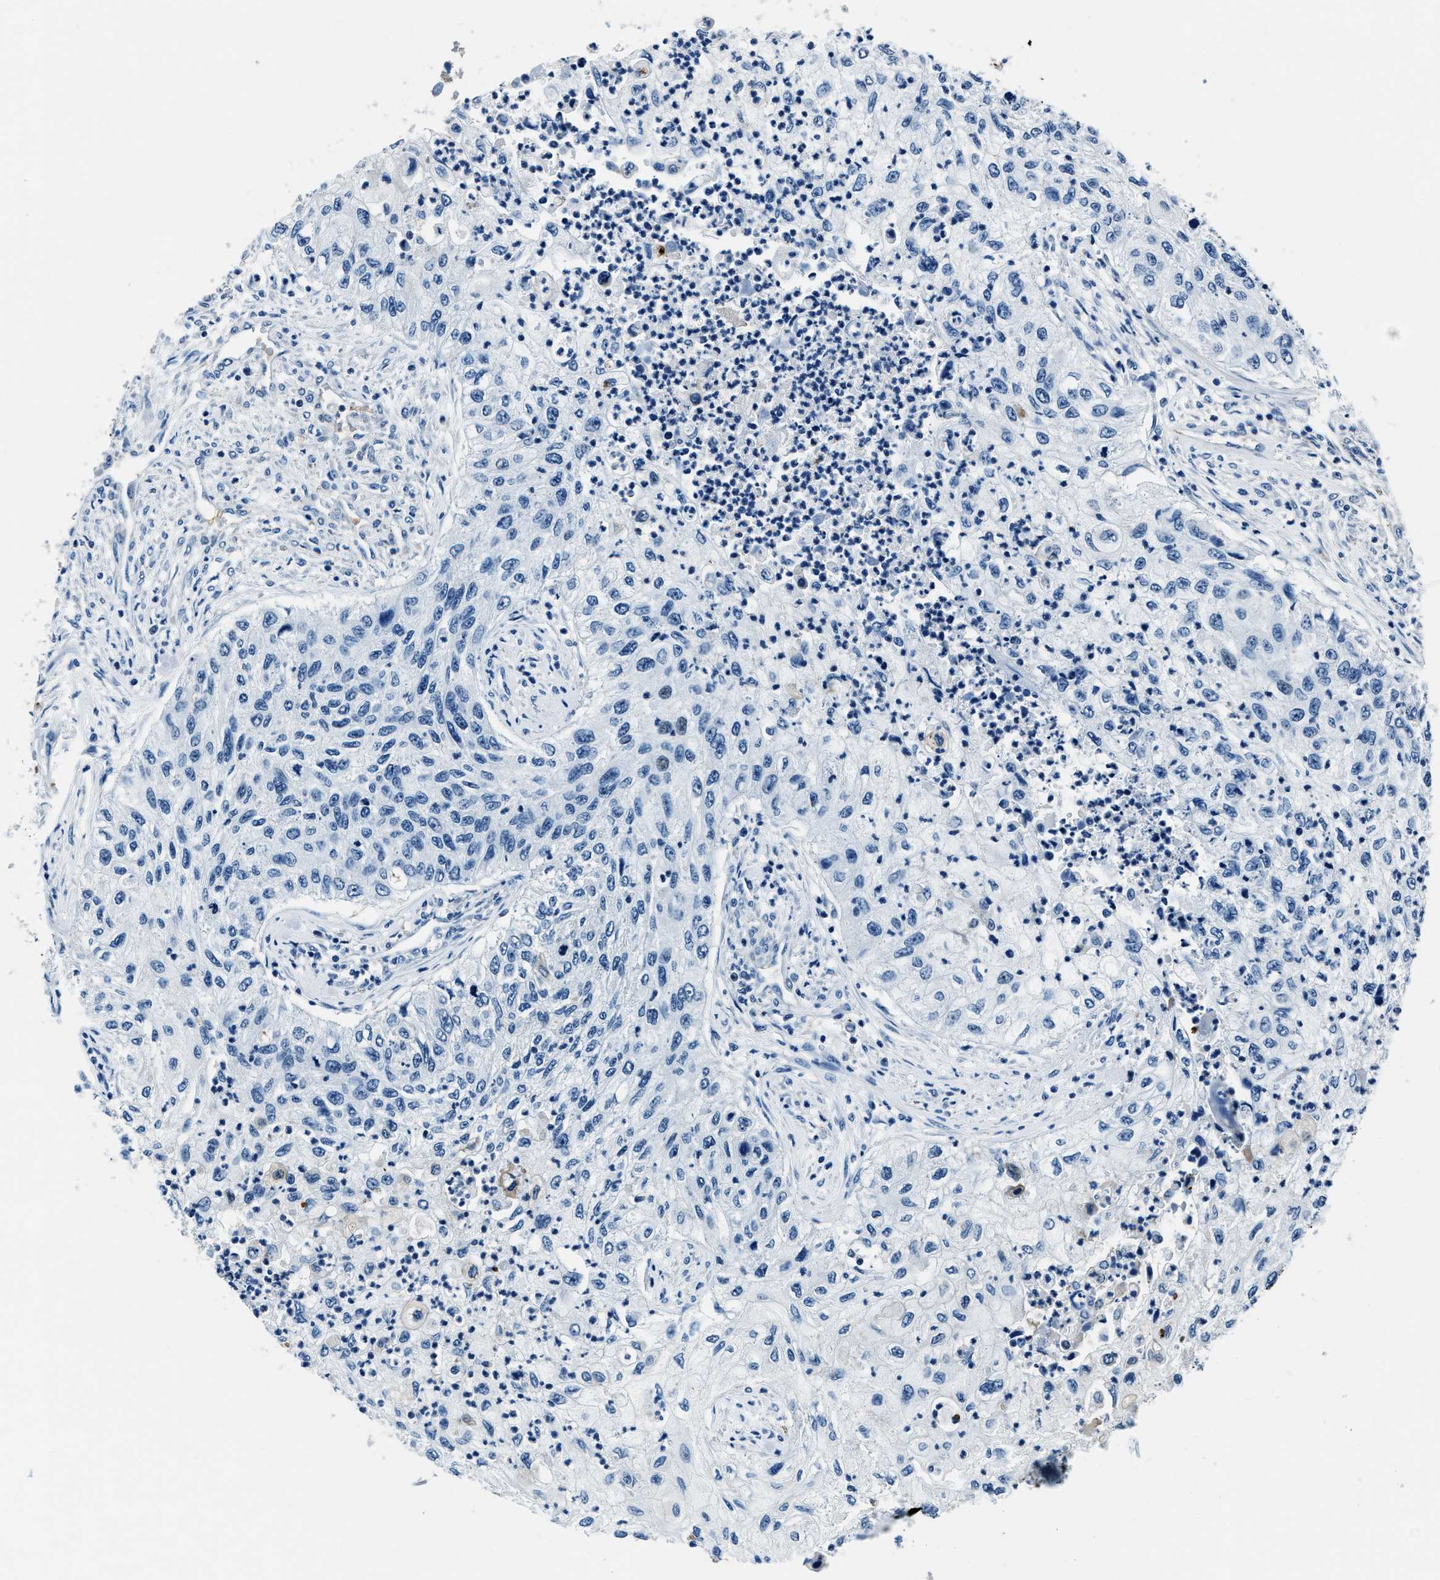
{"staining": {"intensity": "negative", "quantity": "none", "location": "none"}, "tissue": "urothelial cancer", "cell_type": "Tumor cells", "image_type": "cancer", "snomed": [{"axis": "morphology", "description": "Urothelial carcinoma, High grade"}, {"axis": "topography", "description": "Urinary bladder"}], "caption": "There is no significant positivity in tumor cells of urothelial cancer.", "gene": "PTPDC1", "patient": {"sex": "female", "age": 60}}